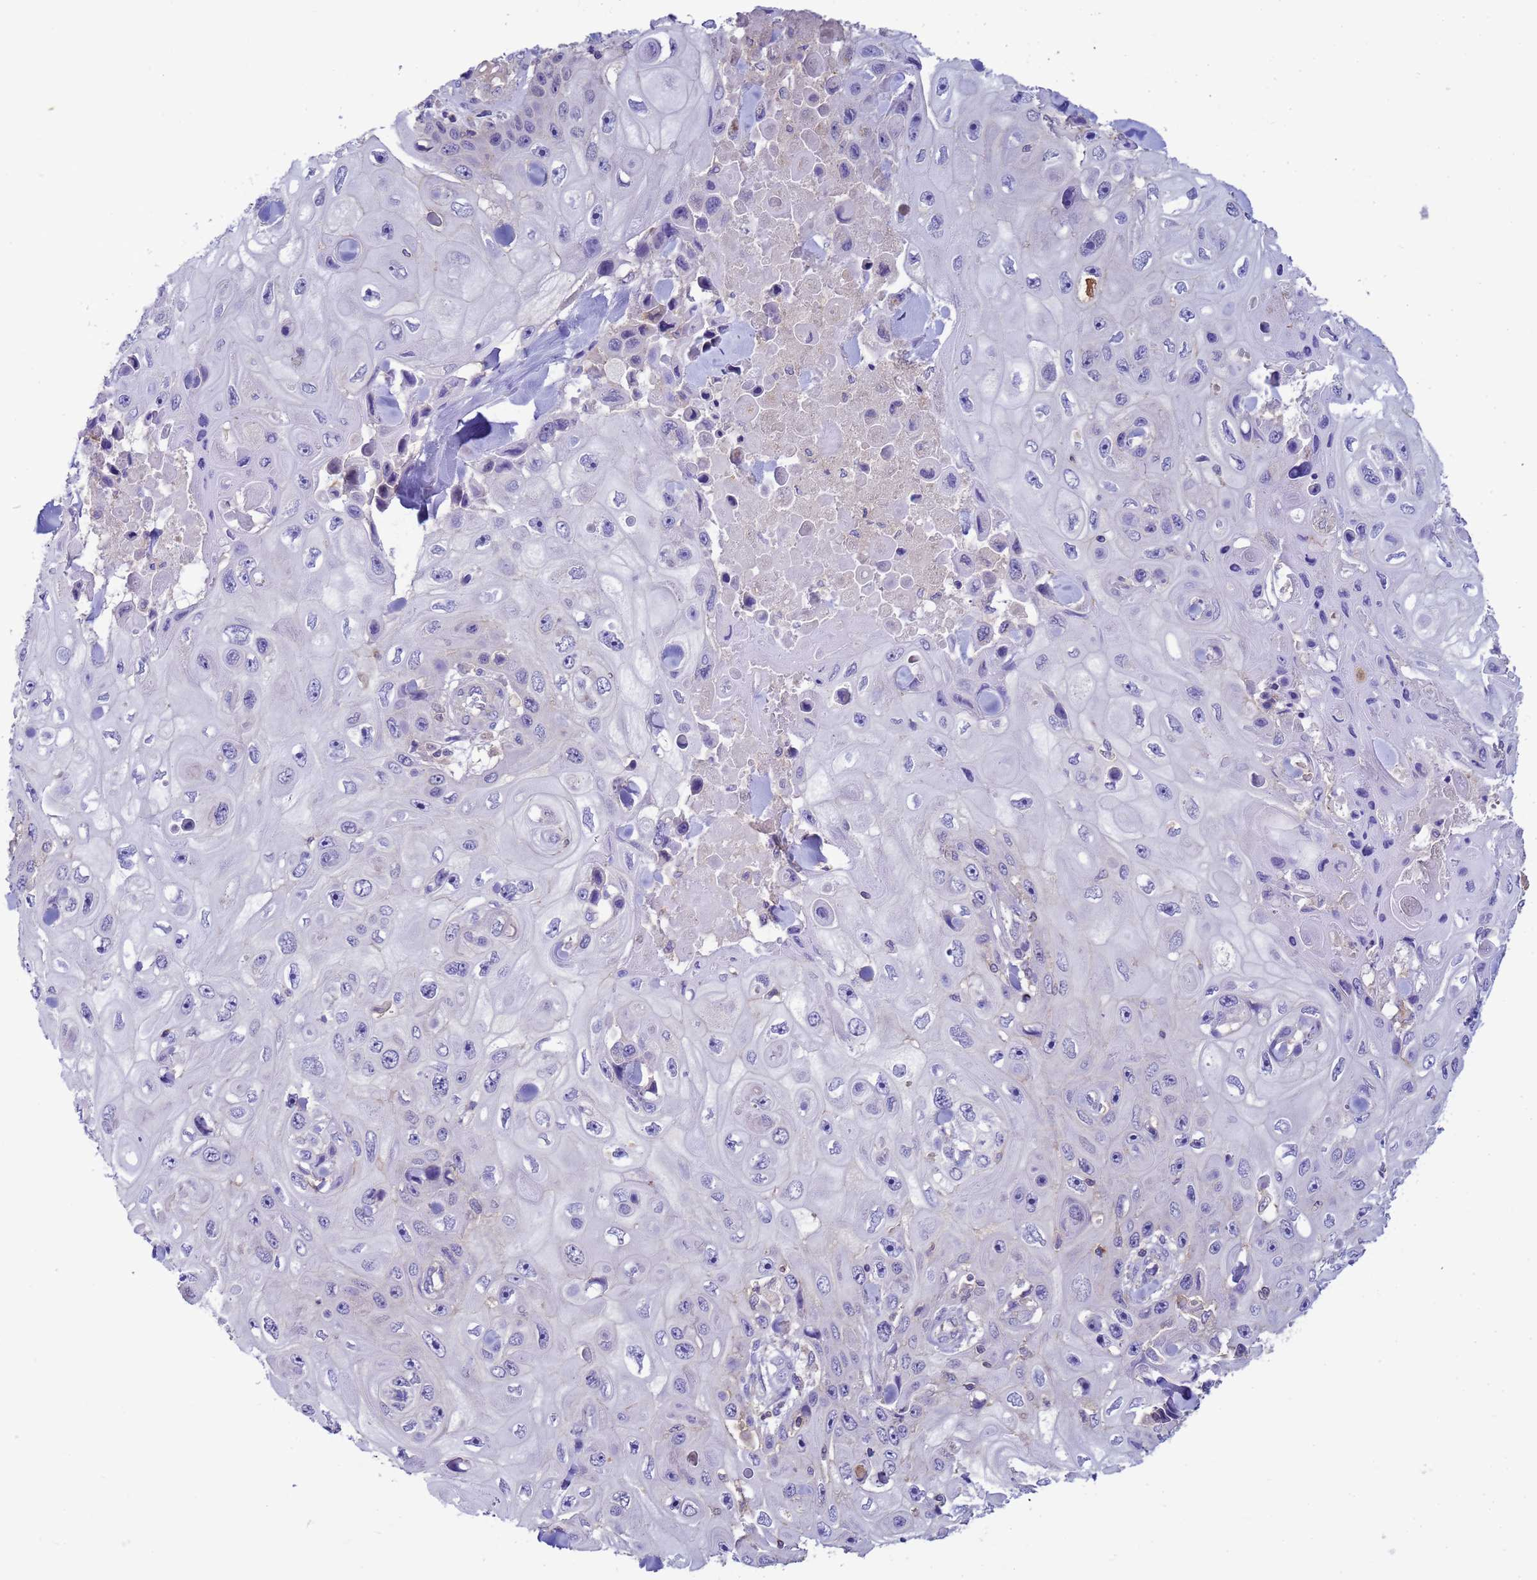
{"staining": {"intensity": "negative", "quantity": "none", "location": "none"}, "tissue": "skin cancer", "cell_type": "Tumor cells", "image_type": "cancer", "snomed": [{"axis": "morphology", "description": "Squamous cell carcinoma, NOS"}, {"axis": "topography", "description": "Skin"}], "caption": "An image of human skin cancer (squamous cell carcinoma) is negative for staining in tumor cells. (Immunohistochemistry, brightfield microscopy, high magnification).", "gene": "KLHL13", "patient": {"sex": "male", "age": 82}}